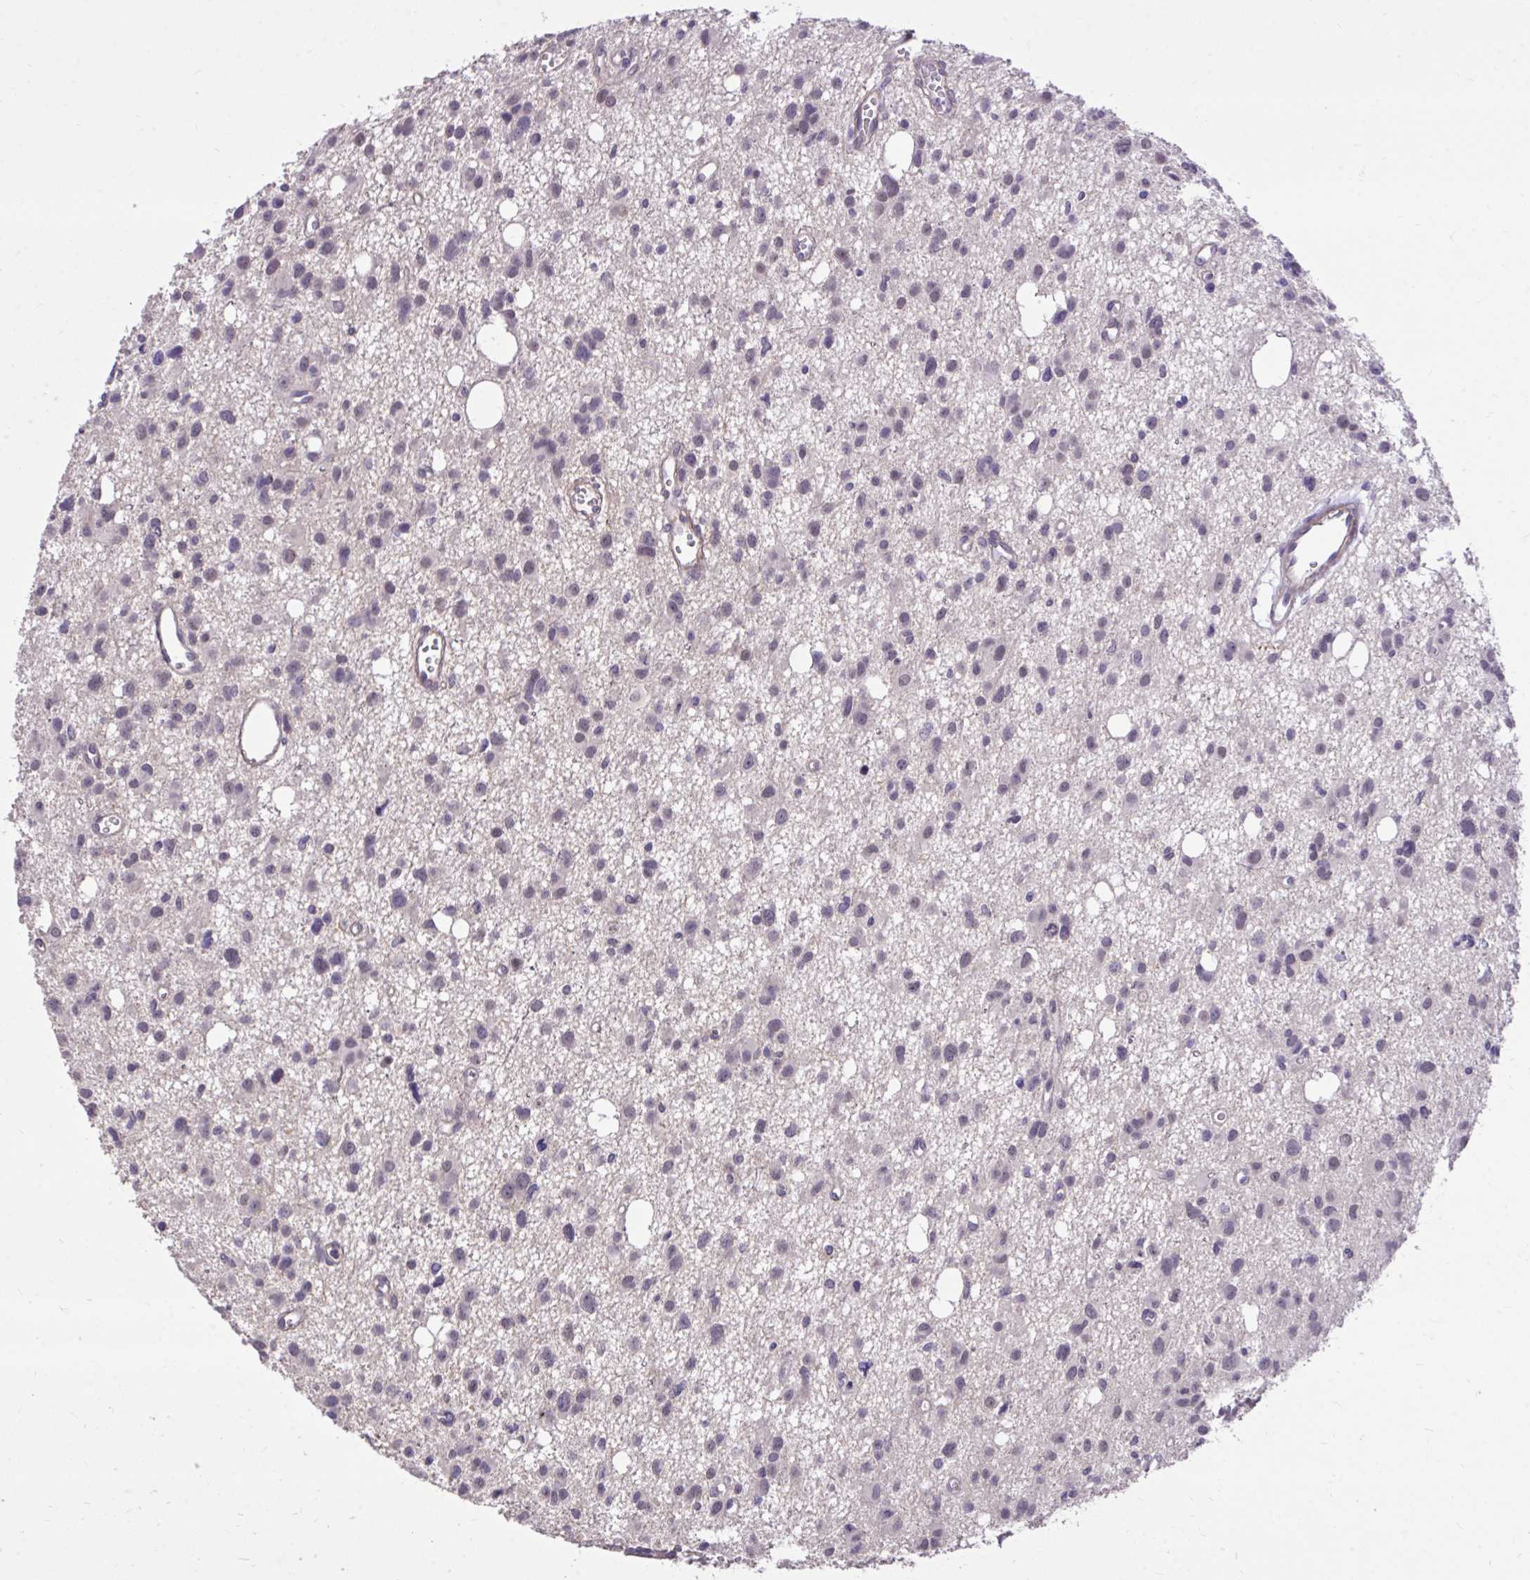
{"staining": {"intensity": "negative", "quantity": "none", "location": "none"}, "tissue": "glioma", "cell_type": "Tumor cells", "image_type": "cancer", "snomed": [{"axis": "morphology", "description": "Glioma, malignant, High grade"}, {"axis": "topography", "description": "Brain"}], "caption": "Micrograph shows no protein staining in tumor cells of malignant glioma (high-grade) tissue.", "gene": "IGFL2", "patient": {"sex": "male", "age": 23}}